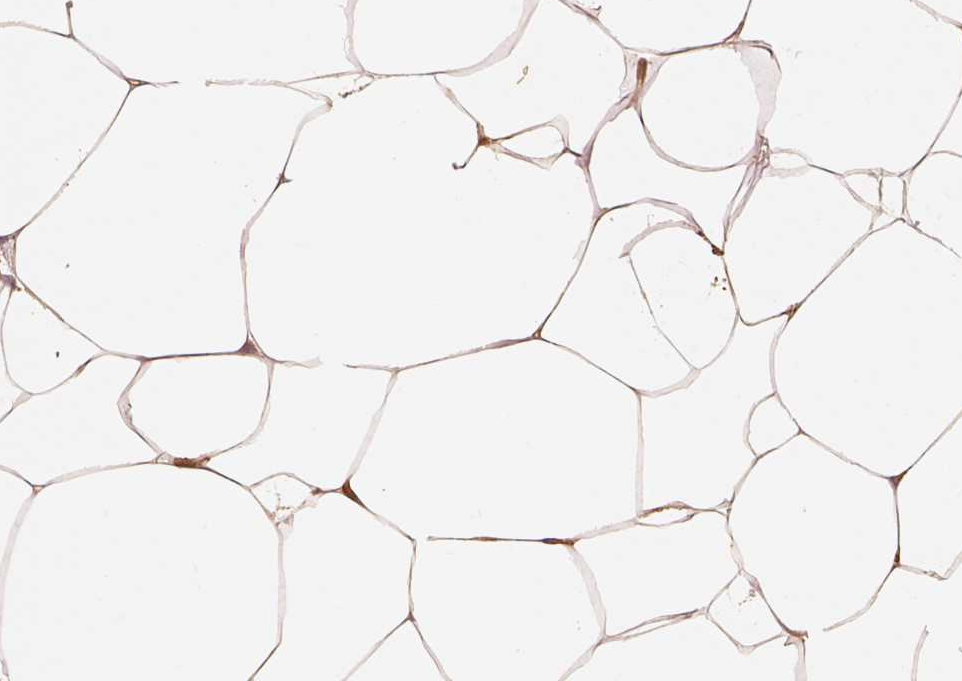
{"staining": {"intensity": "moderate", "quantity": ">75%", "location": "cytoplasmic/membranous"}, "tissue": "breast", "cell_type": "Adipocytes", "image_type": "normal", "snomed": [{"axis": "morphology", "description": "Normal tissue, NOS"}, {"axis": "topography", "description": "Breast"}], "caption": "Brown immunohistochemical staining in normal human breast shows moderate cytoplasmic/membranous positivity in approximately >75% of adipocytes.", "gene": "FSCN1", "patient": {"sex": "female", "age": 32}}